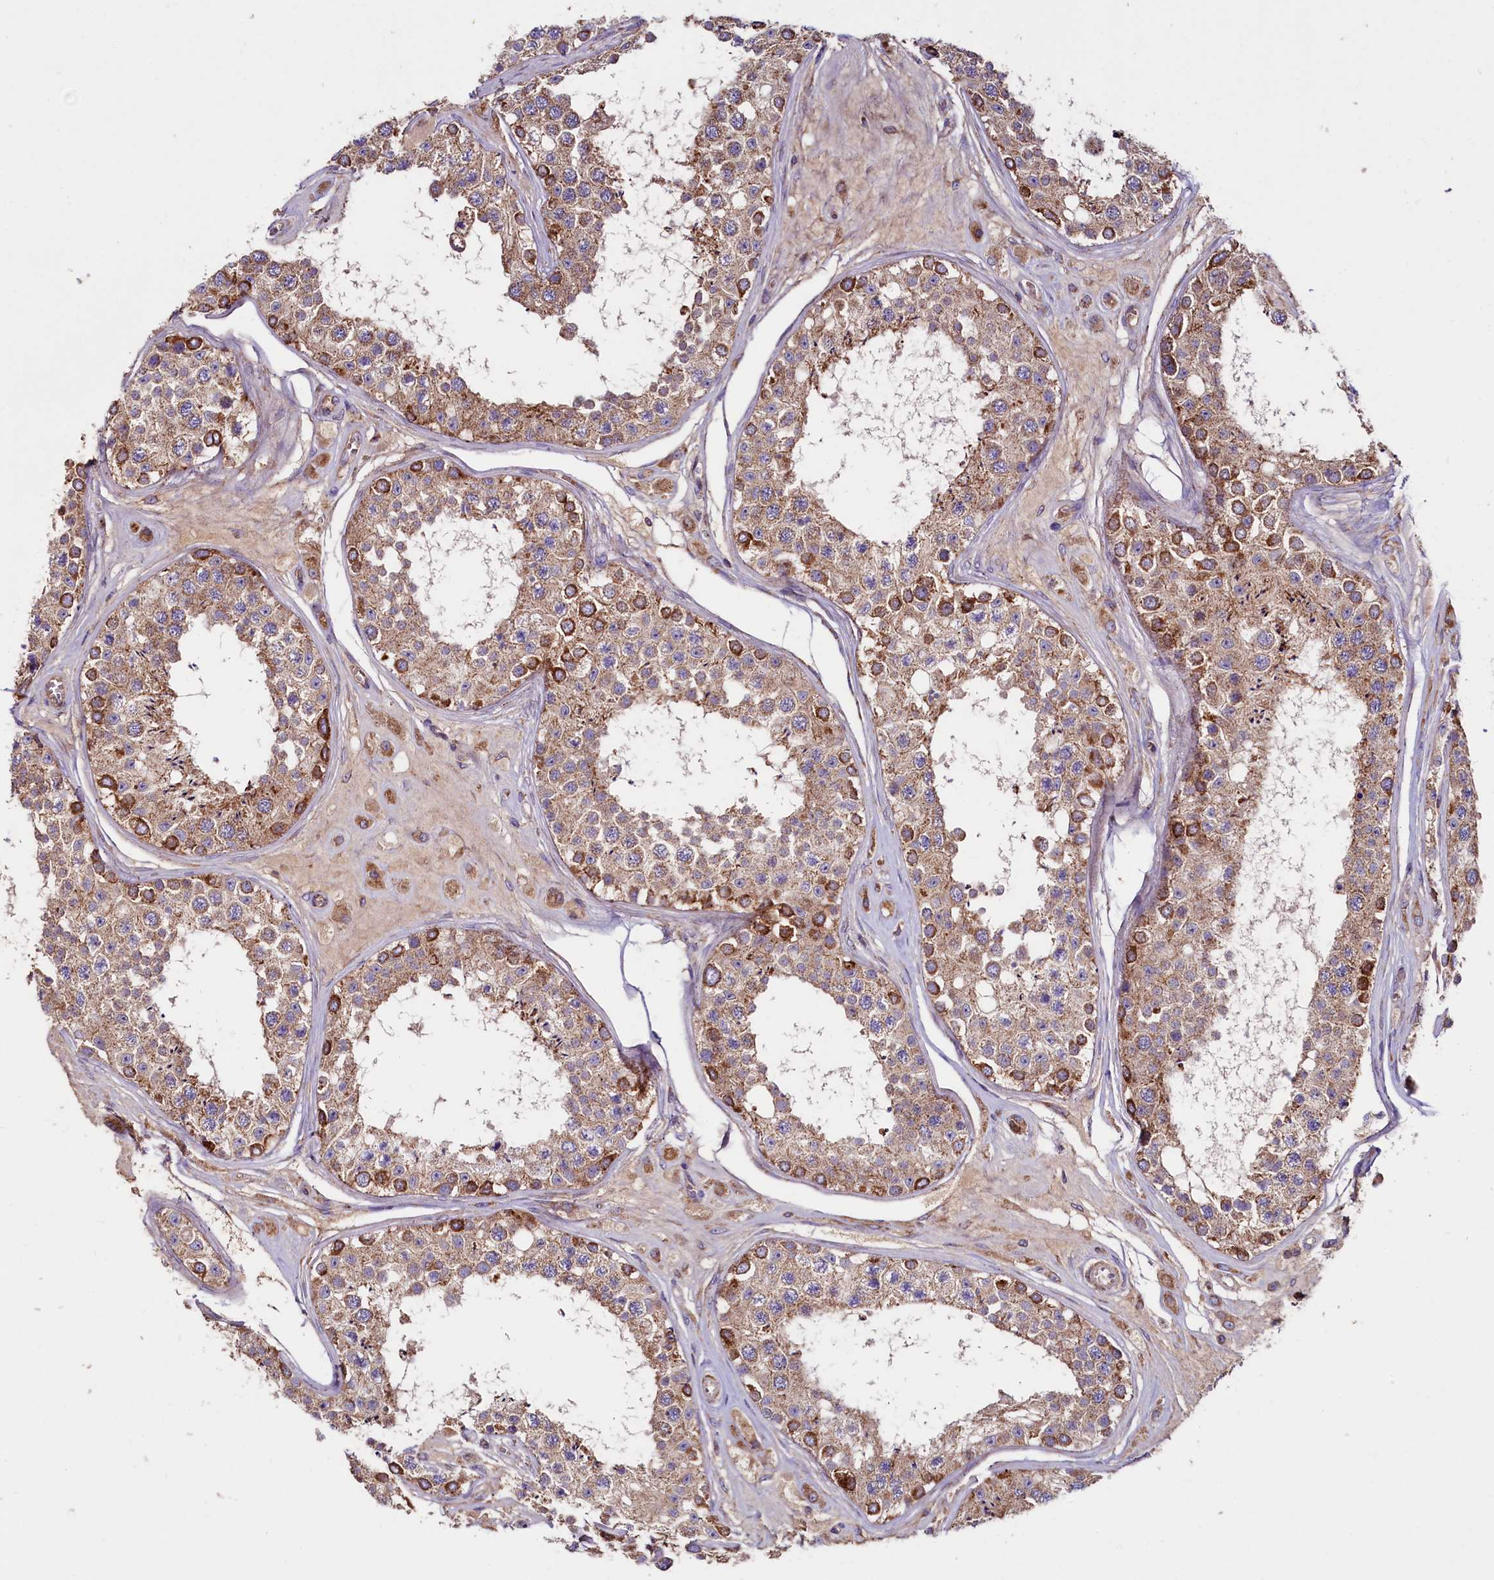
{"staining": {"intensity": "moderate", "quantity": ">75%", "location": "cytoplasmic/membranous"}, "tissue": "testis", "cell_type": "Cells in seminiferous ducts", "image_type": "normal", "snomed": [{"axis": "morphology", "description": "Normal tissue, NOS"}, {"axis": "topography", "description": "Testis"}], "caption": "IHC (DAB (3,3'-diaminobenzidine)) staining of unremarkable testis demonstrates moderate cytoplasmic/membranous protein expression in approximately >75% of cells in seminiferous ducts. Nuclei are stained in blue.", "gene": "ZSWIM1", "patient": {"sex": "male", "age": 25}}